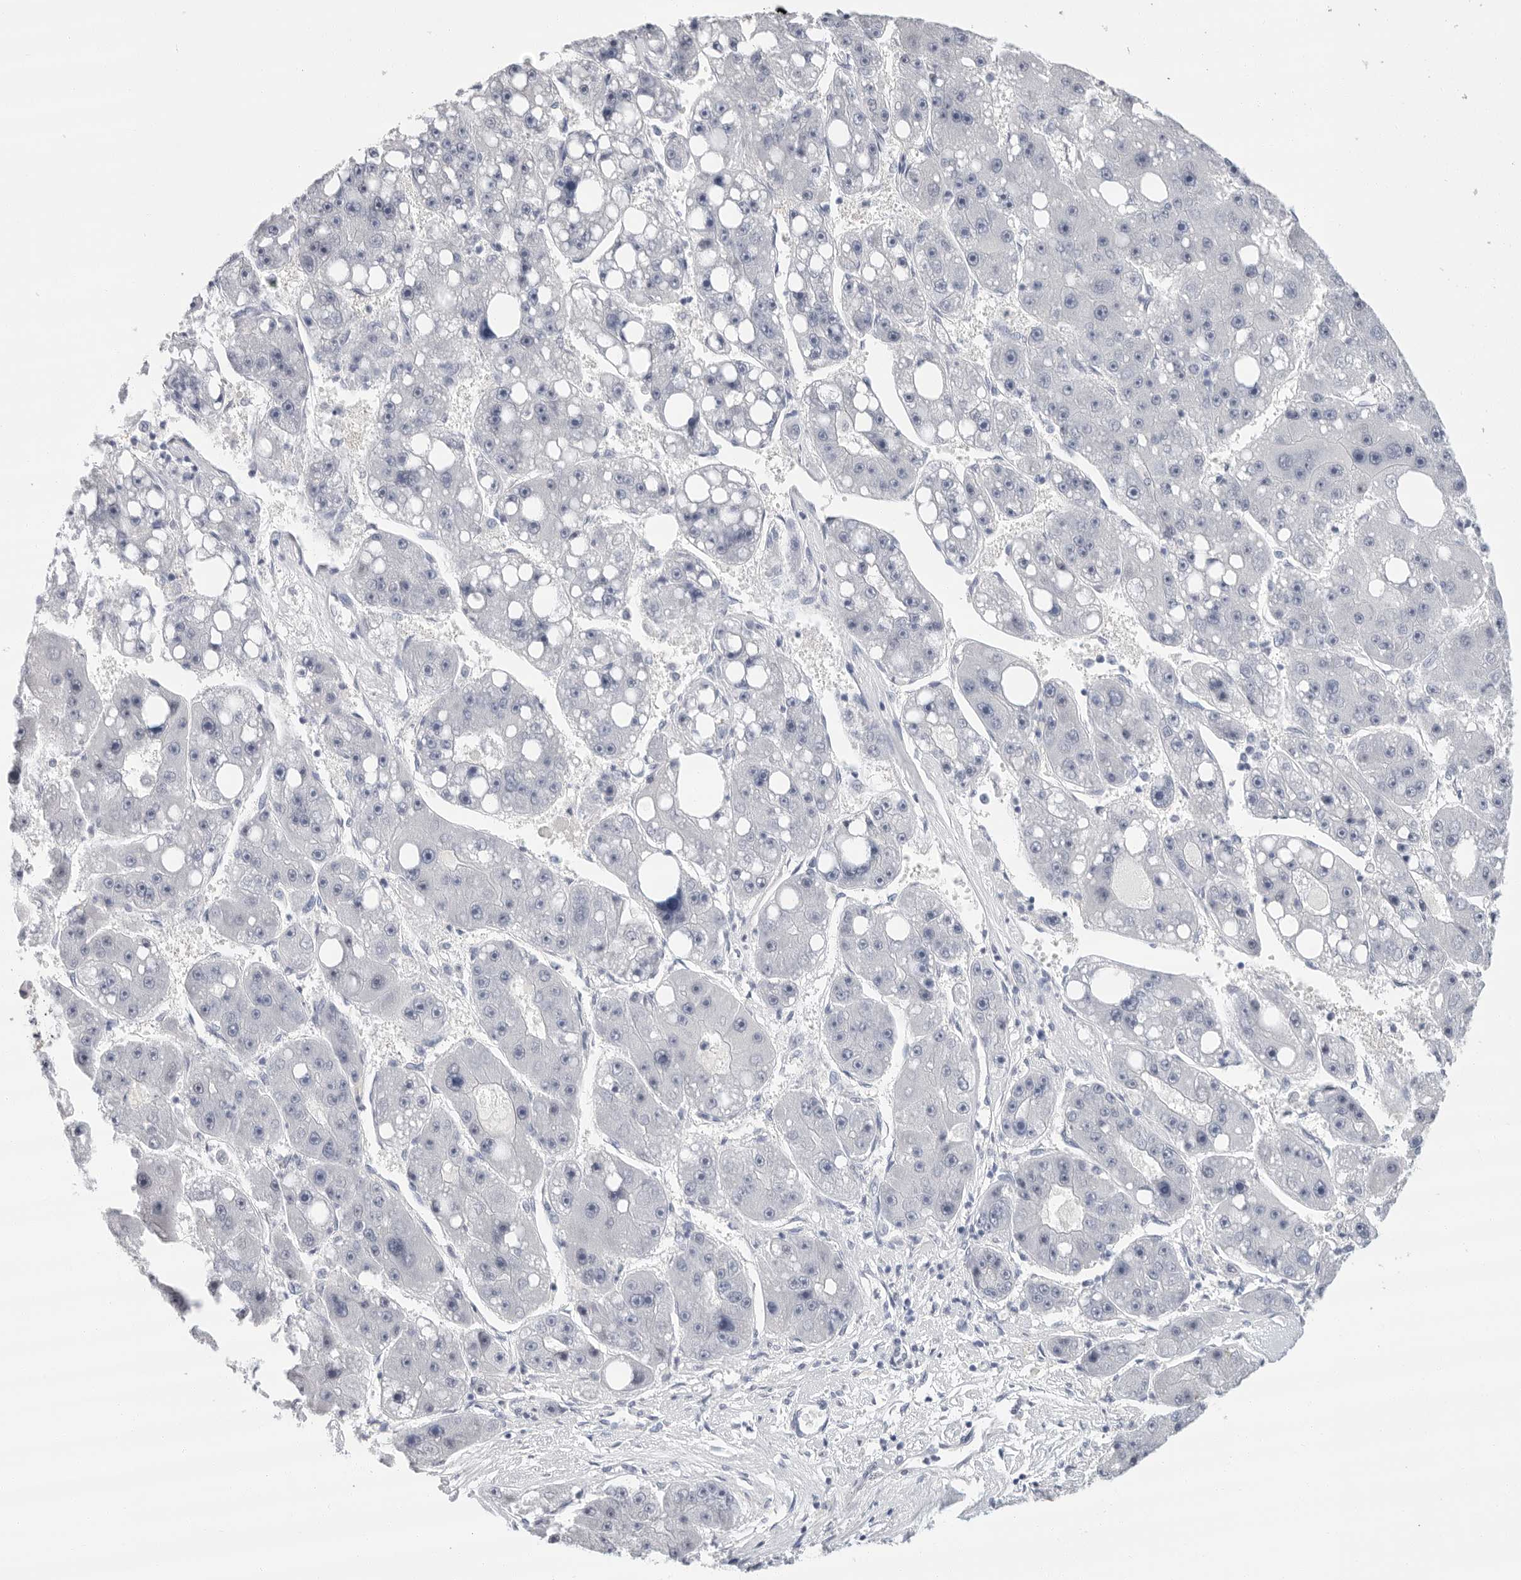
{"staining": {"intensity": "negative", "quantity": "none", "location": "none"}, "tissue": "liver cancer", "cell_type": "Tumor cells", "image_type": "cancer", "snomed": [{"axis": "morphology", "description": "Carcinoma, Hepatocellular, NOS"}, {"axis": "topography", "description": "Liver"}], "caption": "IHC image of human hepatocellular carcinoma (liver) stained for a protein (brown), which shows no staining in tumor cells. The staining was performed using DAB (3,3'-diaminobenzidine) to visualize the protein expression in brown, while the nuclei were stained in blue with hematoxylin (Magnification: 20x).", "gene": "ARHGEF10", "patient": {"sex": "female", "age": 61}}